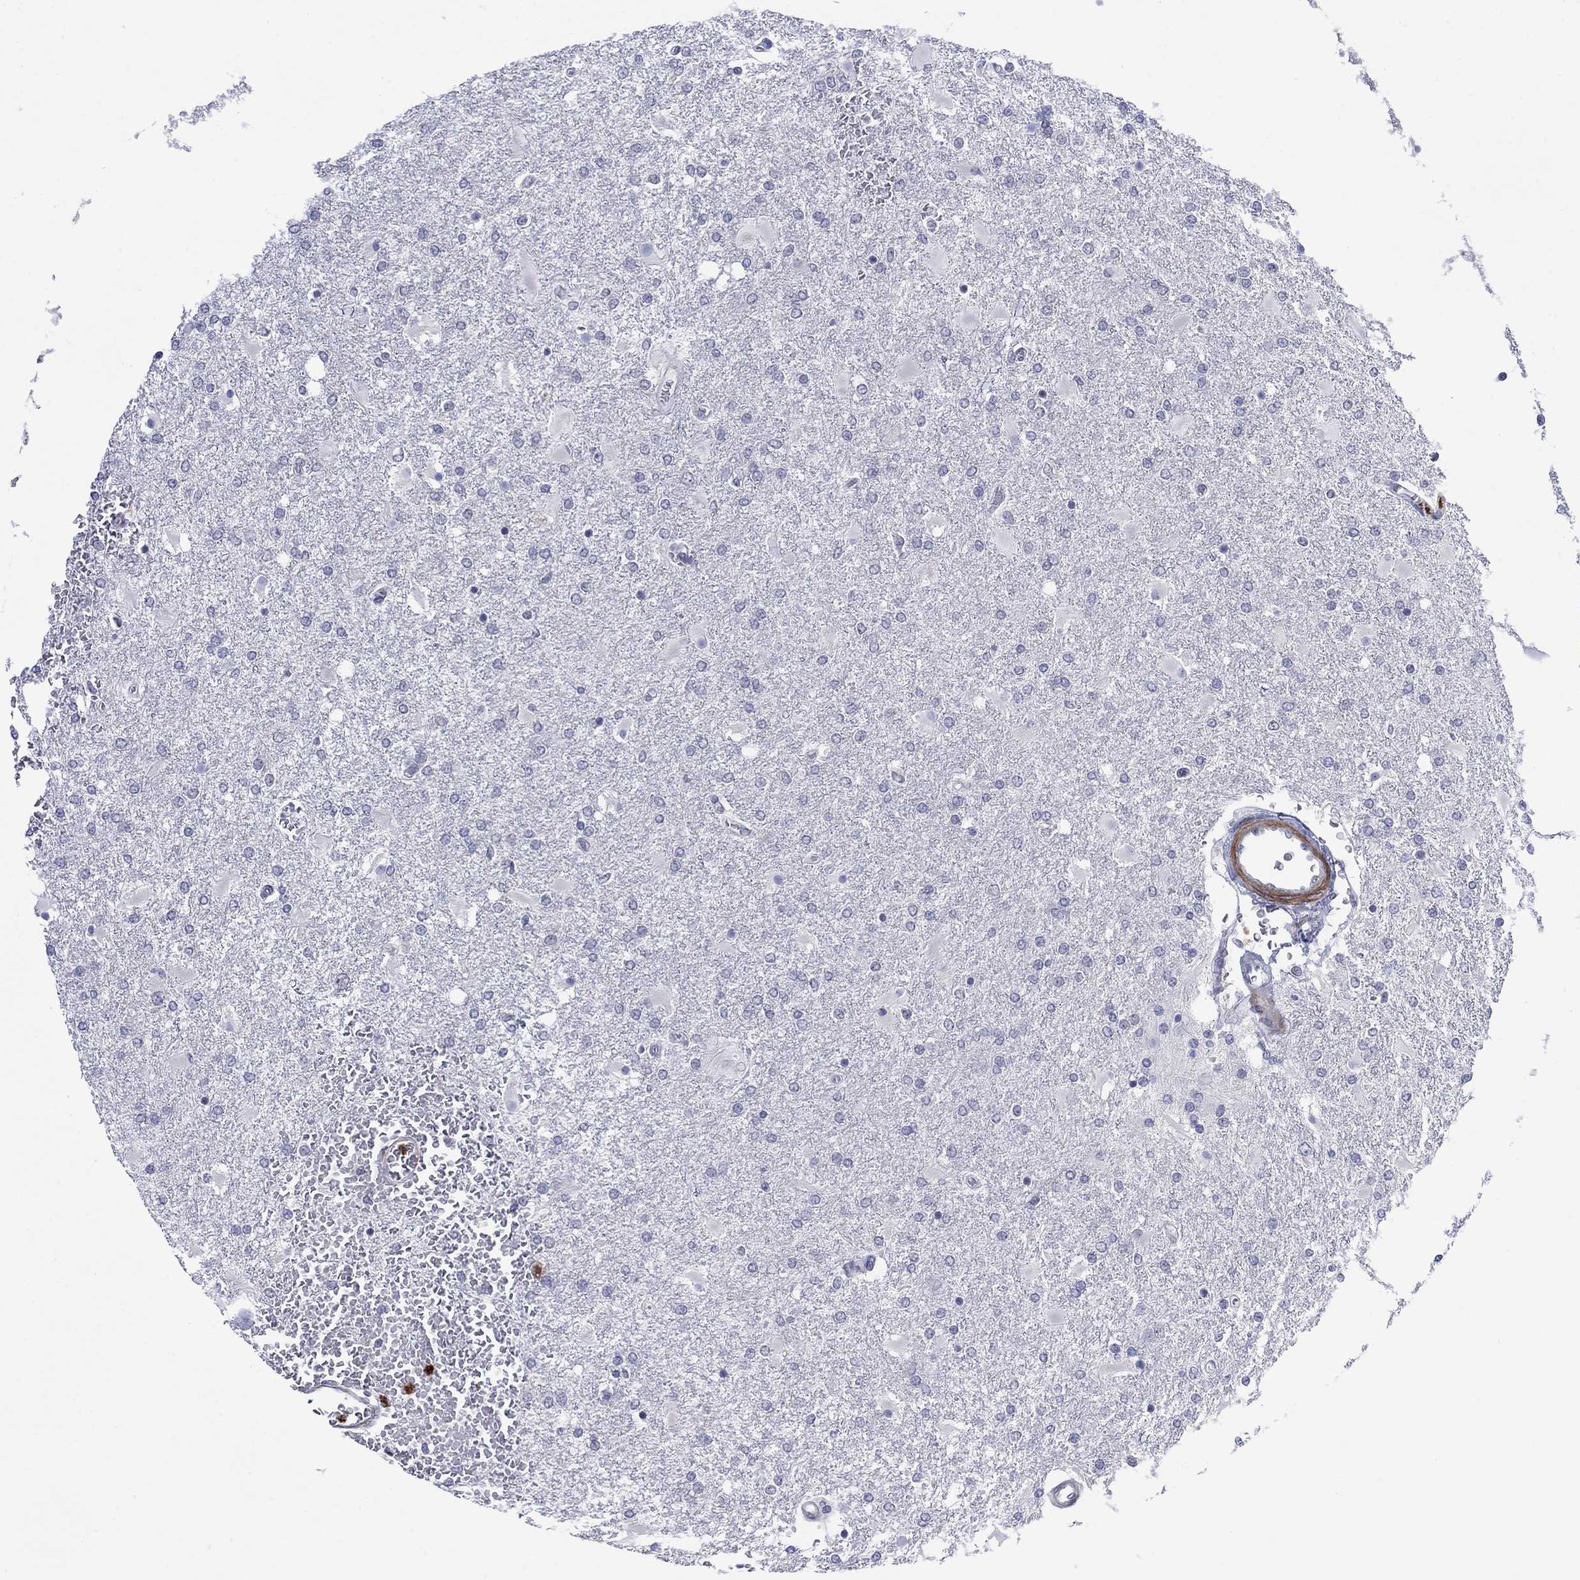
{"staining": {"intensity": "negative", "quantity": "none", "location": "none"}, "tissue": "glioma", "cell_type": "Tumor cells", "image_type": "cancer", "snomed": [{"axis": "morphology", "description": "Glioma, malignant, High grade"}, {"axis": "topography", "description": "Cerebral cortex"}], "caption": "High-grade glioma (malignant) was stained to show a protein in brown. There is no significant staining in tumor cells.", "gene": "MTRFR", "patient": {"sex": "male", "age": 79}}